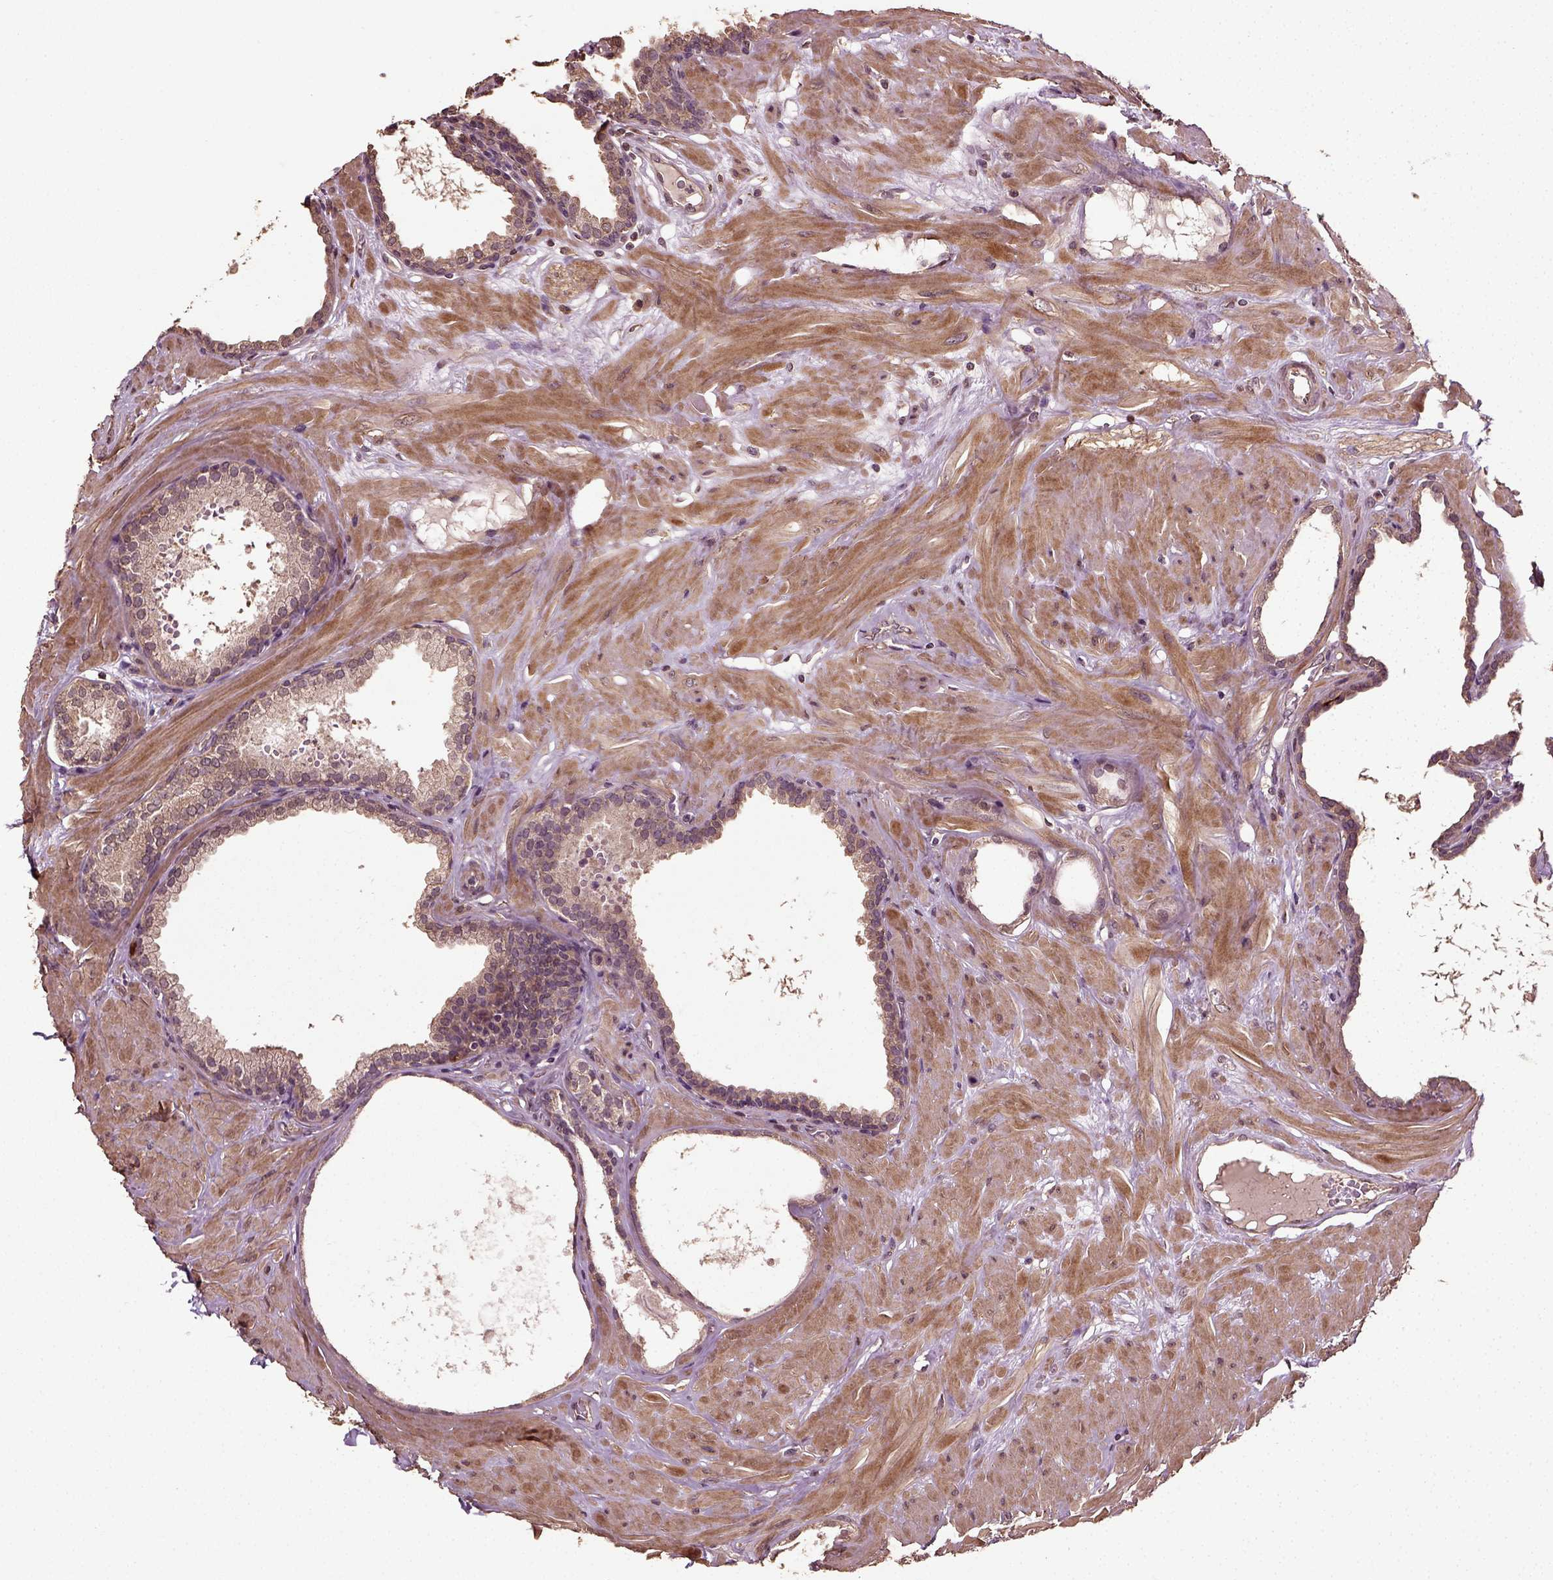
{"staining": {"intensity": "weak", "quantity": ">75%", "location": "cytoplasmic/membranous"}, "tissue": "prostate", "cell_type": "Glandular cells", "image_type": "normal", "snomed": [{"axis": "morphology", "description": "Normal tissue, NOS"}, {"axis": "topography", "description": "Prostate"}], "caption": "Human prostate stained with a brown dye demonstrates weak cytoplasmic/membranous positive staining in about >75% of glandular cells.", "gene": "ERV3", "patient": {"sex": "male", "age": 48}}